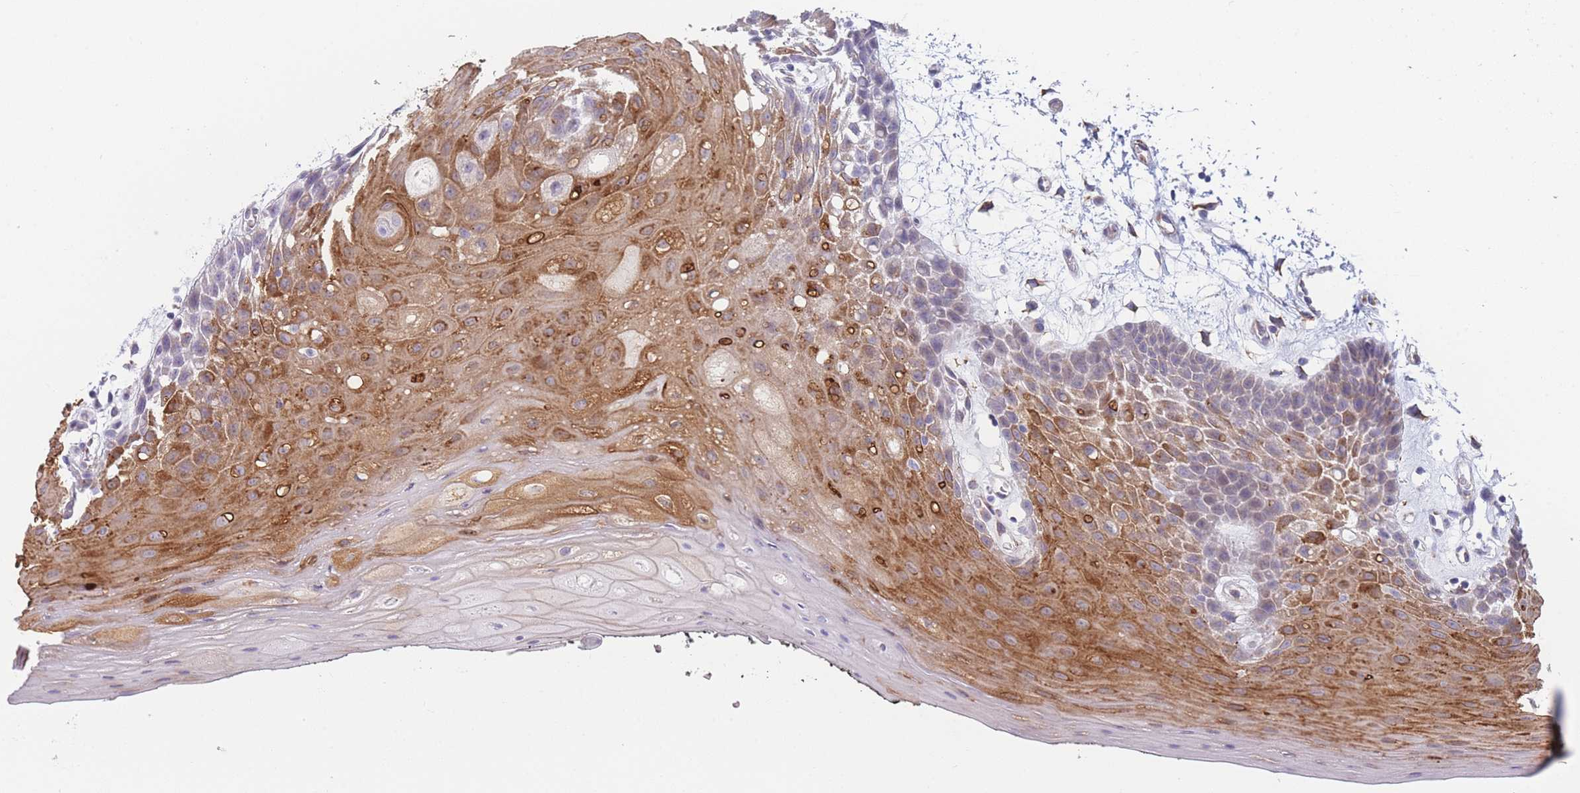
{"staining": {"intensity": "moderate", "quantity": ">75%", "location": "cytoplasmic/membranous"}, "tissue": "oral mucosa", "cell_type": "Squamous epithelial cells", "image_type": "normal", "snomed": [{"axis": "morphology", "description": "Normal tissue, NOS"}, {"axis": "topography", "description": "Oral tissue"}, {"axis": "topography", "description": "Tounge, NOS"}], "caption": "Benign oral mucosa demonstrates moderate cytoplasmic/membranous expression in about >75% of squamous epithelial cells.", "gene": "AK9", "patient": {"sex": "female", "age": 59}}